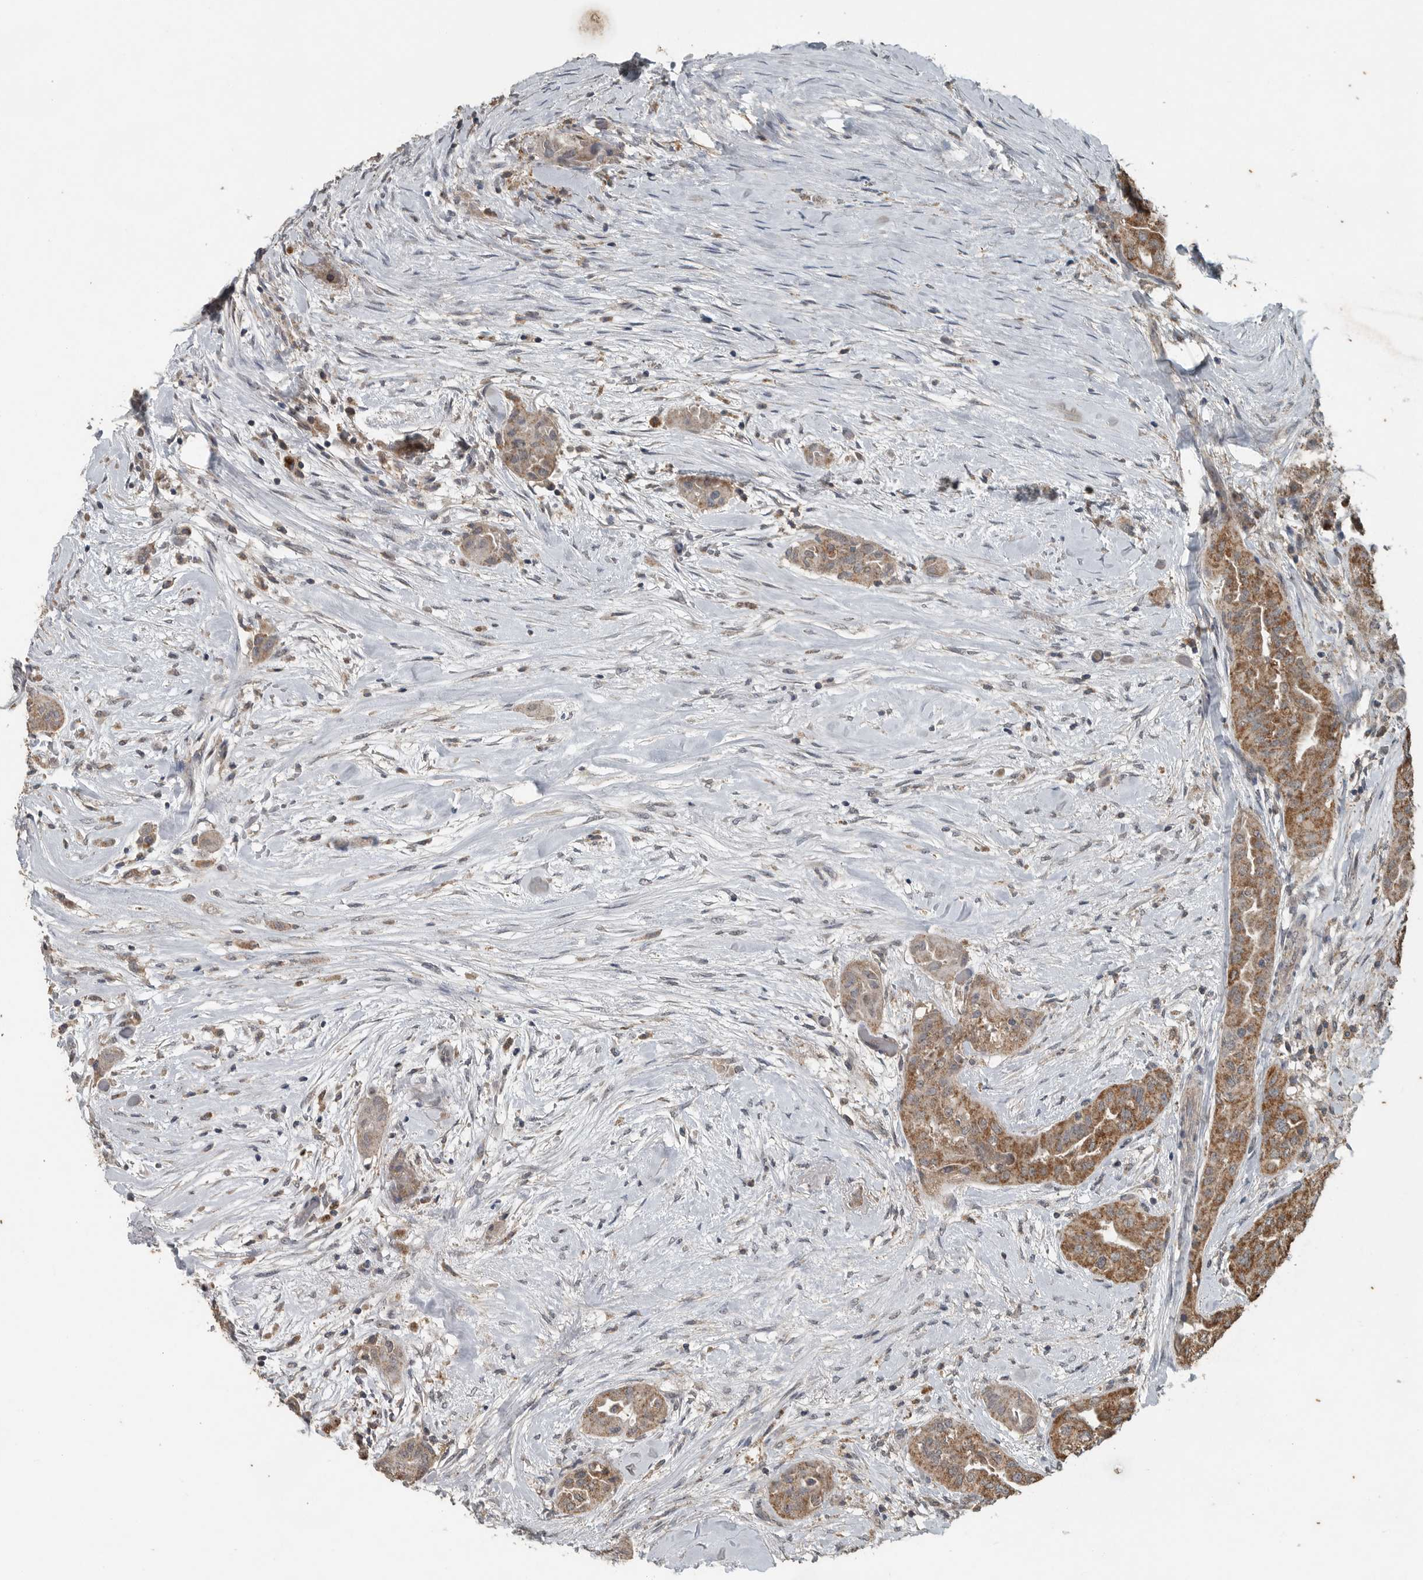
{"staining": {"intensity": "moderate", "quantity": ">75%", "location": "cytoplasmic/membranous"}, "tissue": "thyroid cancer", "cell_type": "Tumor cells", "image_type": "cancer", "snomed": [{"axis": "morphology", "description": "Papillary adenocarcinoma, NOS"}, {"axis": "topography", "description": "Thyroid gland"}], "caption": "High-magnification brightfield microscopy of thyroid cancer (papillary adenocarcinoma) stained with DAB (3,3'-diaminobenzidine) (brown) and counterstained with hematoxylin (blue). tumor cells exhibit moderate cytoplasmic/membranous staining is appreciated in approximately>75% of cells. Nuclei are stained in blue.", "gene": "IL6ST", "patient": {"sex": "female", "age": 59}}